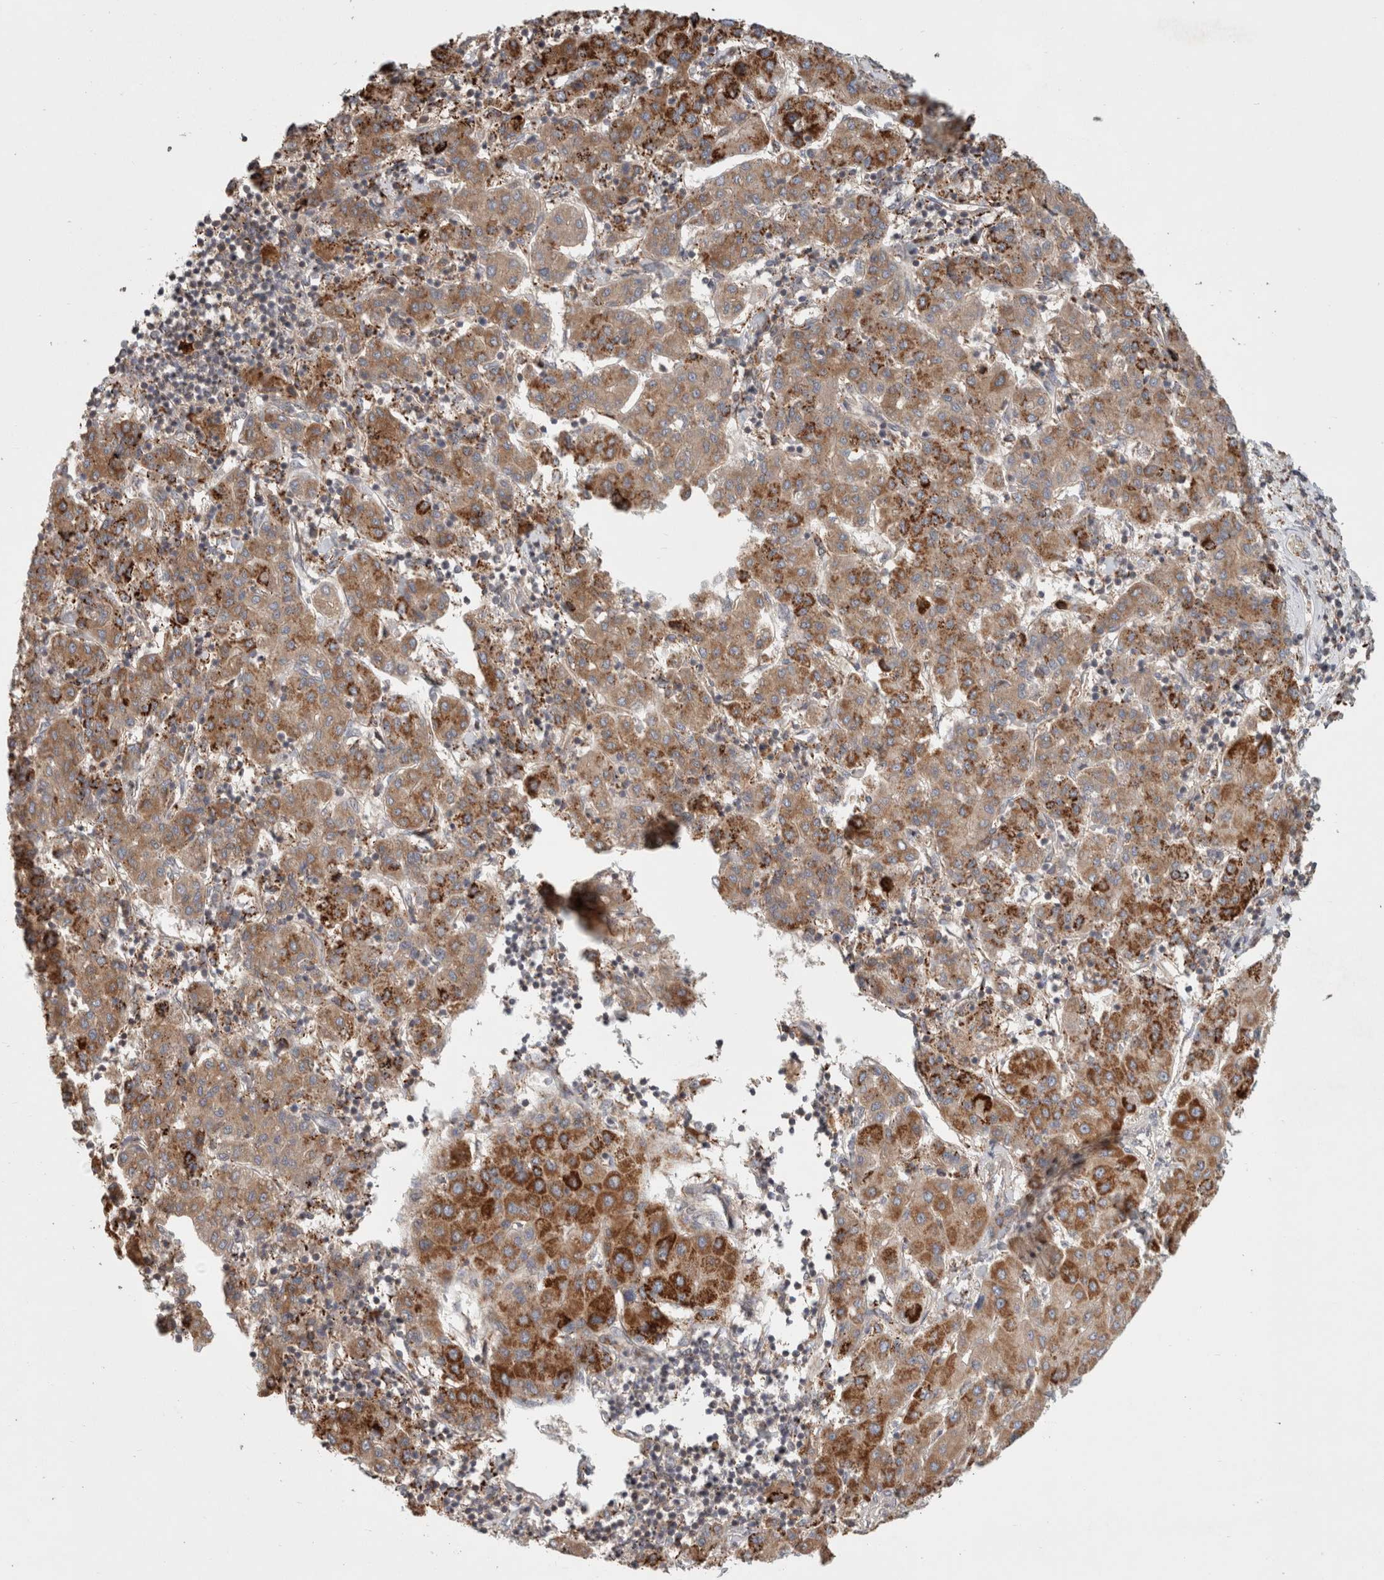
{"staining": {"intensity": "strong", "quantity": ">75%", "location": "cytoplasmic/membranous"}, "tissue": "liver cancer", "cell_type": "Tumor cells", "image_type": "cancer", "snomed": [{"axis": "morphology", "description": "Carcinoma, Hepatocellular, NOS"}, {"axis": "topography", "description": "Liver"}], "caption": "Immunohistochemical staining of liver hepatocellular carcinoma demonstrates strong cytoplasmic/membranous protein staining in about >75% of tumor cells. (DAB IHC with brightfield microscopy, high magnification).", "gene": "HROB", "patient": {"sex": "male", "age": 65}}